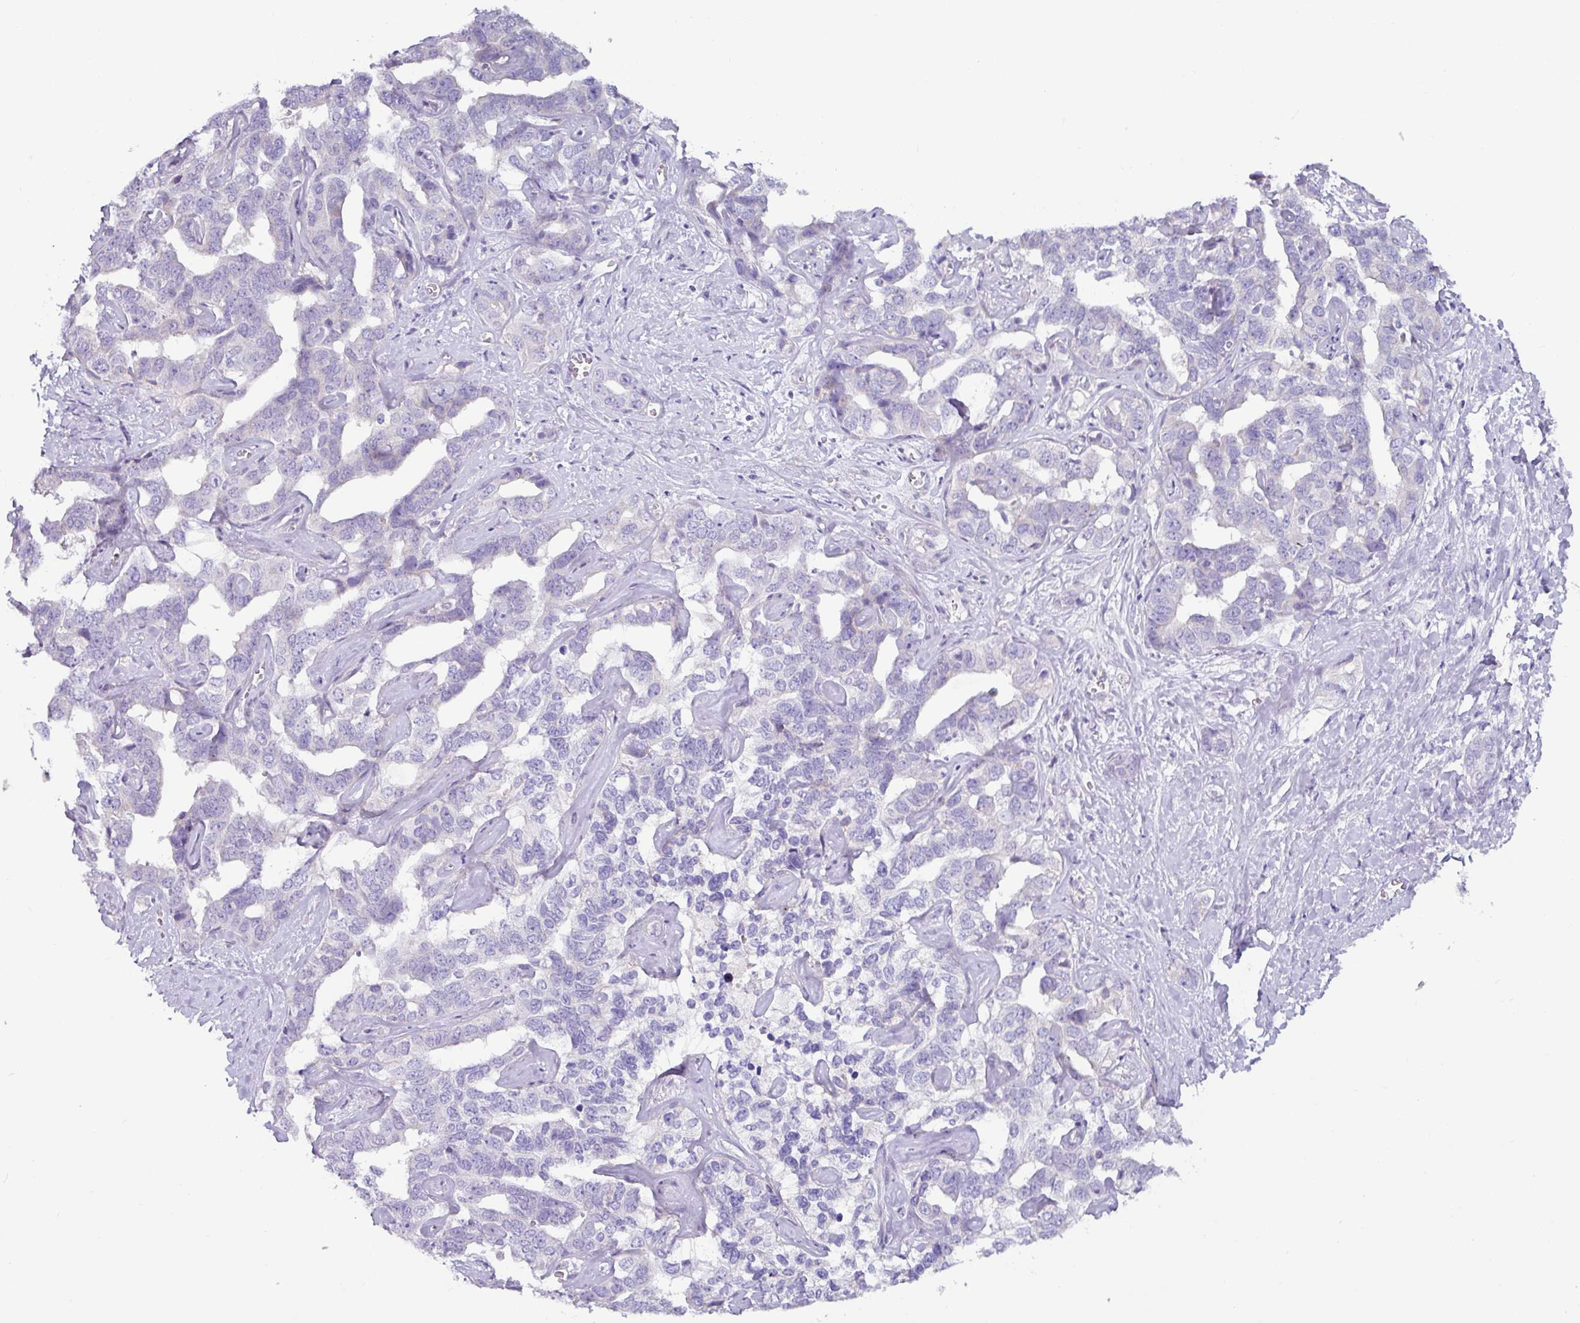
{"staining": {"intensity": "negative", "quantity": "none", "location": "none"}, "tissue": "liver cancer", "cell_type": "Tumor cells", "image_type": "cancer", "snomed": [{"axis": "morphology", "description": "Cholangiocarcinoma"}, {"axis": "topography", "description": "Liver"}], "caption": "Immunohistochemical staining of cholangiocarcinoma (liver) reveals no significant positivity in tumor cells.", "gene": "RGS16", "patient": {"sex": "male", "age": 59}}